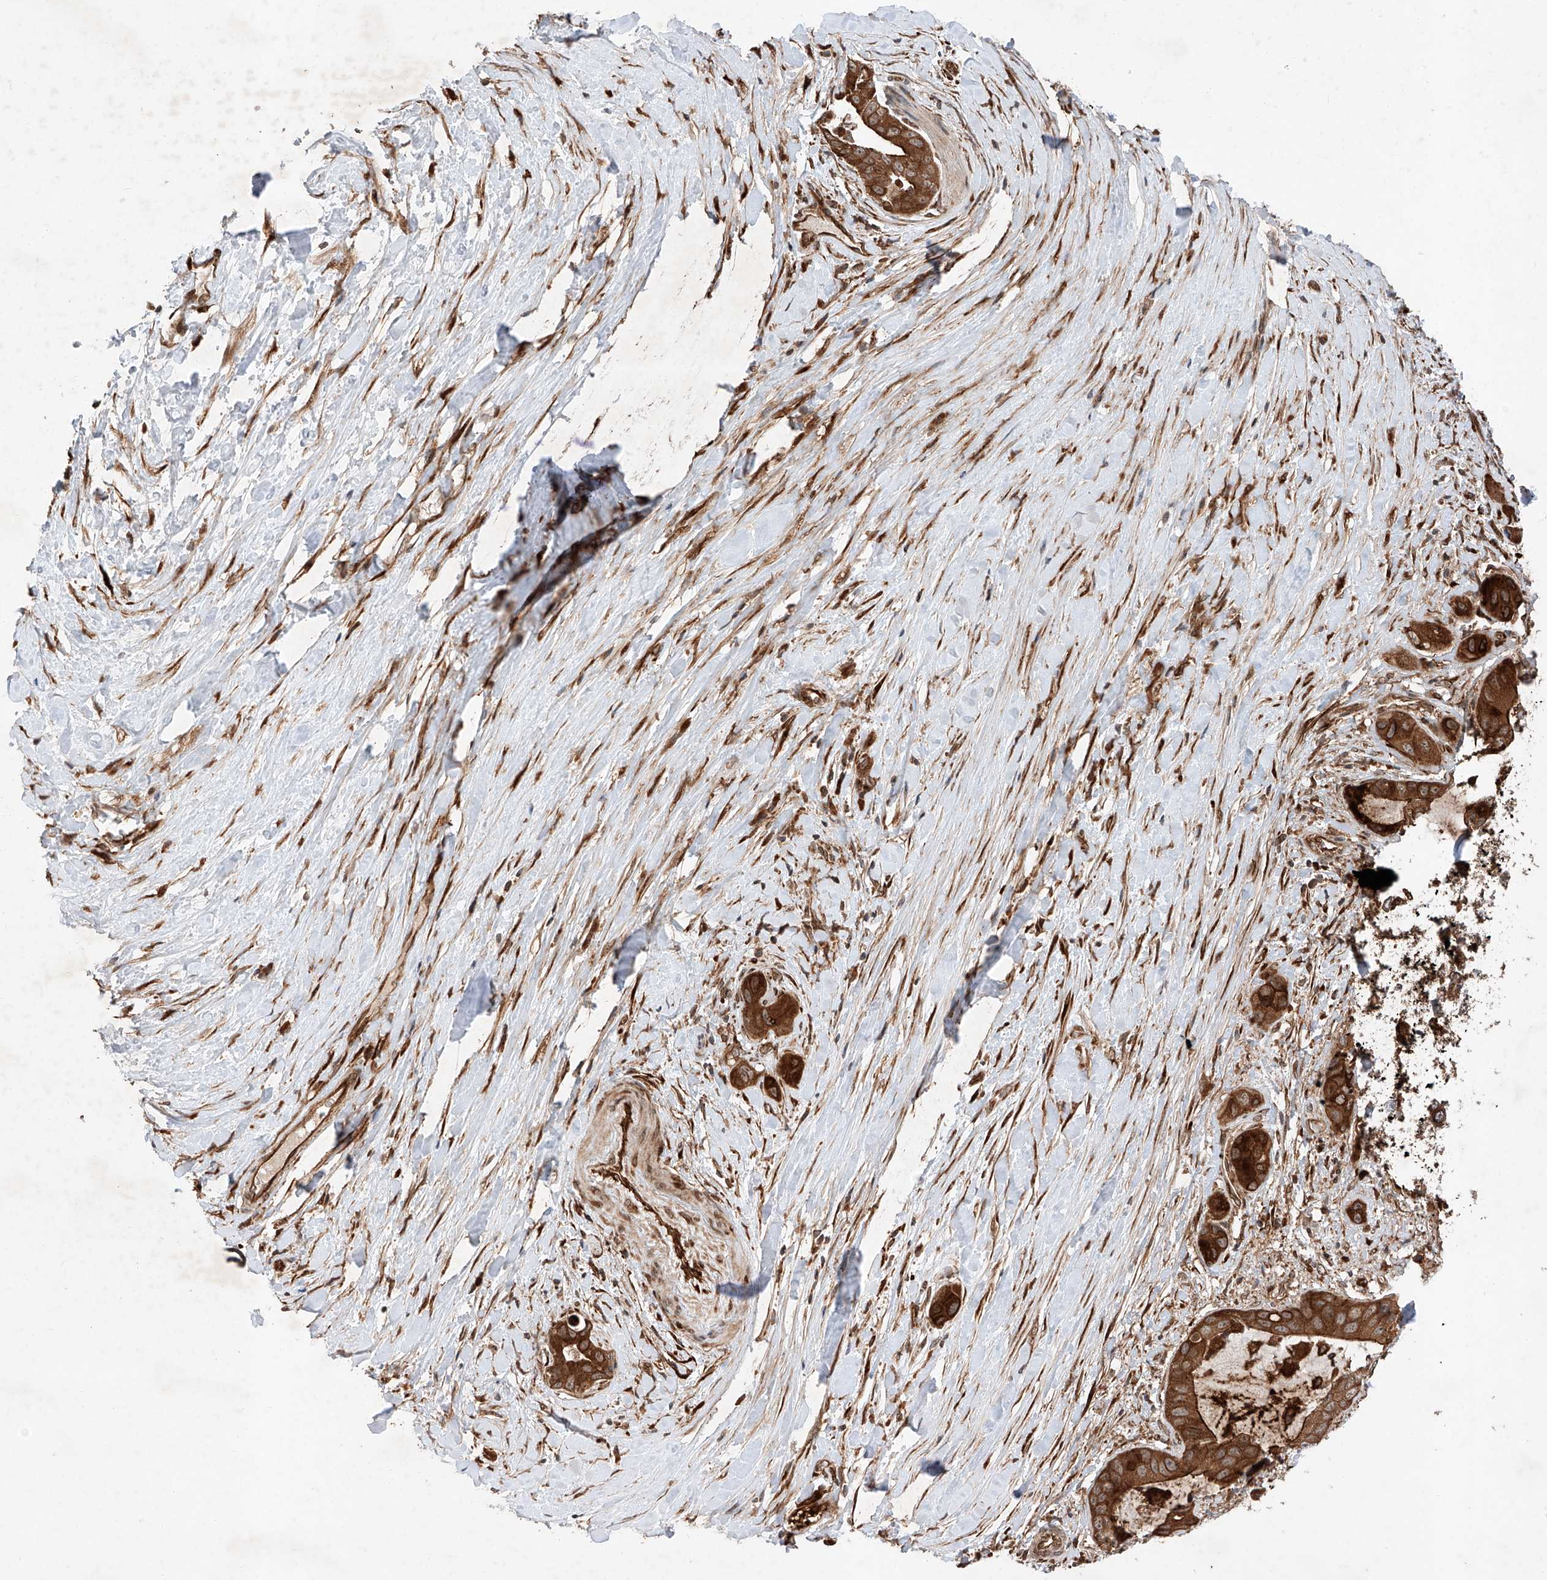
{"staining": {"intensity": "strong", "quantity": ">75%", "location": "cytoplasmic/membranous"}, "tissue": "liver cancer", "cell_type": "Tumor cells", "image_type": "cancer", "snomed": [{"axis": "morphology", "description": "Cholangiocarcinoma"}, {"axis": "topography", "description": "Liver"}], "caption": "A micrograph showing strong cytoplasmic/membranous expression in approximately >75% of tumor cells in liver cancer (cholangiocarcinoma), as visualized by brown immunohistochemical staining.", "gene": "ZFP28", "patient": {"sex": "female", "age": 52}}